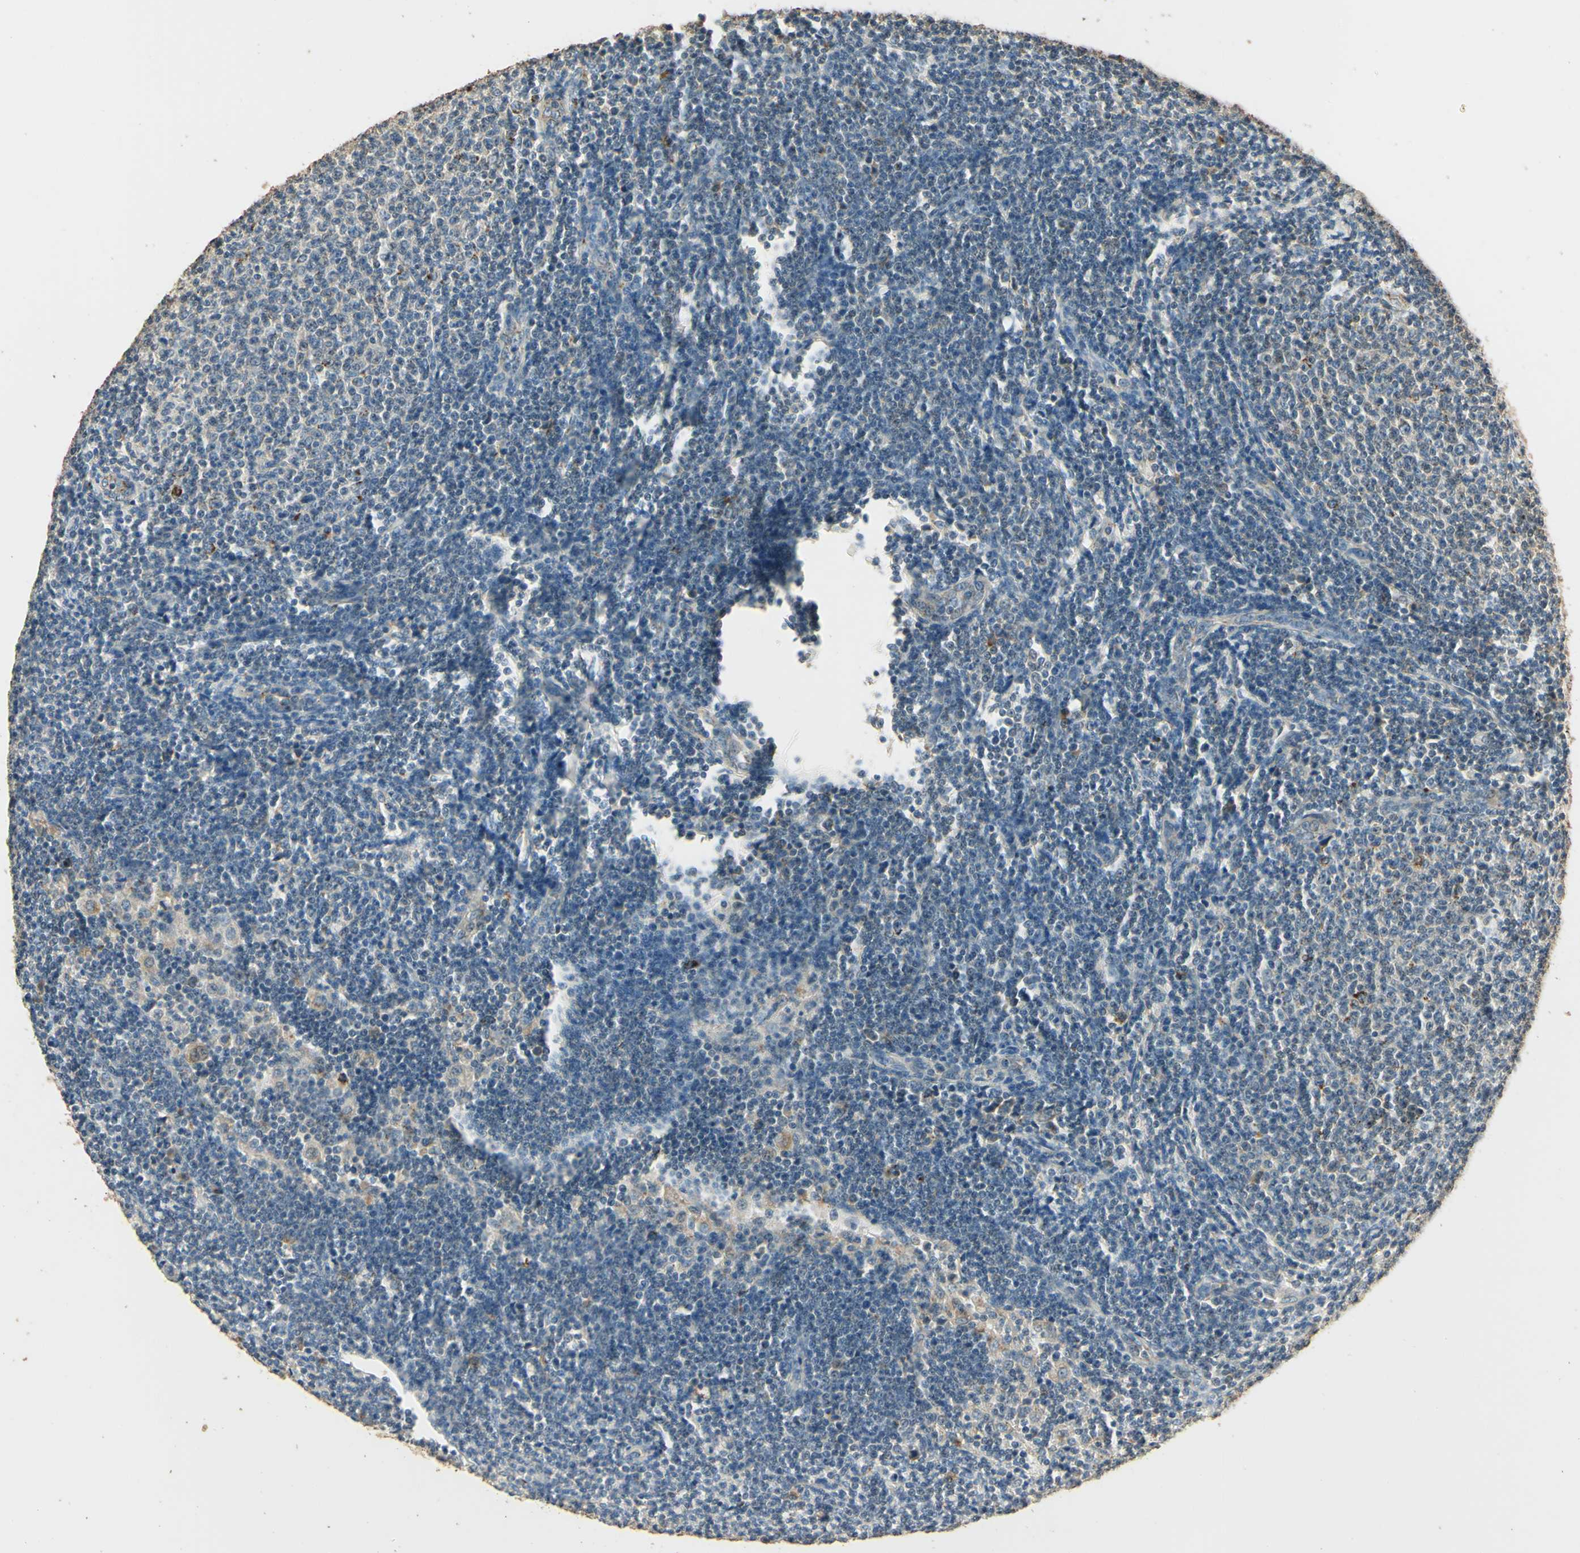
{"staining": {"intensity": "negative", "quantity": "none", "location": "none"}, "tissue": "lymphoma", "cell_type": "Tumor cells", "image_type": "cancer", "snomed": [{"axis": "morphology", "description": "Malignant lymphoma, non-Hodgkin's type, Low grade"}, {"axis": "topography", "description": "Lymph node"}], "caption": "Immunohistochemistry of lymphoma exhibits no expression in tumor cells. (DAB immunohistochemistry, high magnification).", "gene": "ARHGEF17", "patient": {"sex": "male", "age": 66}}